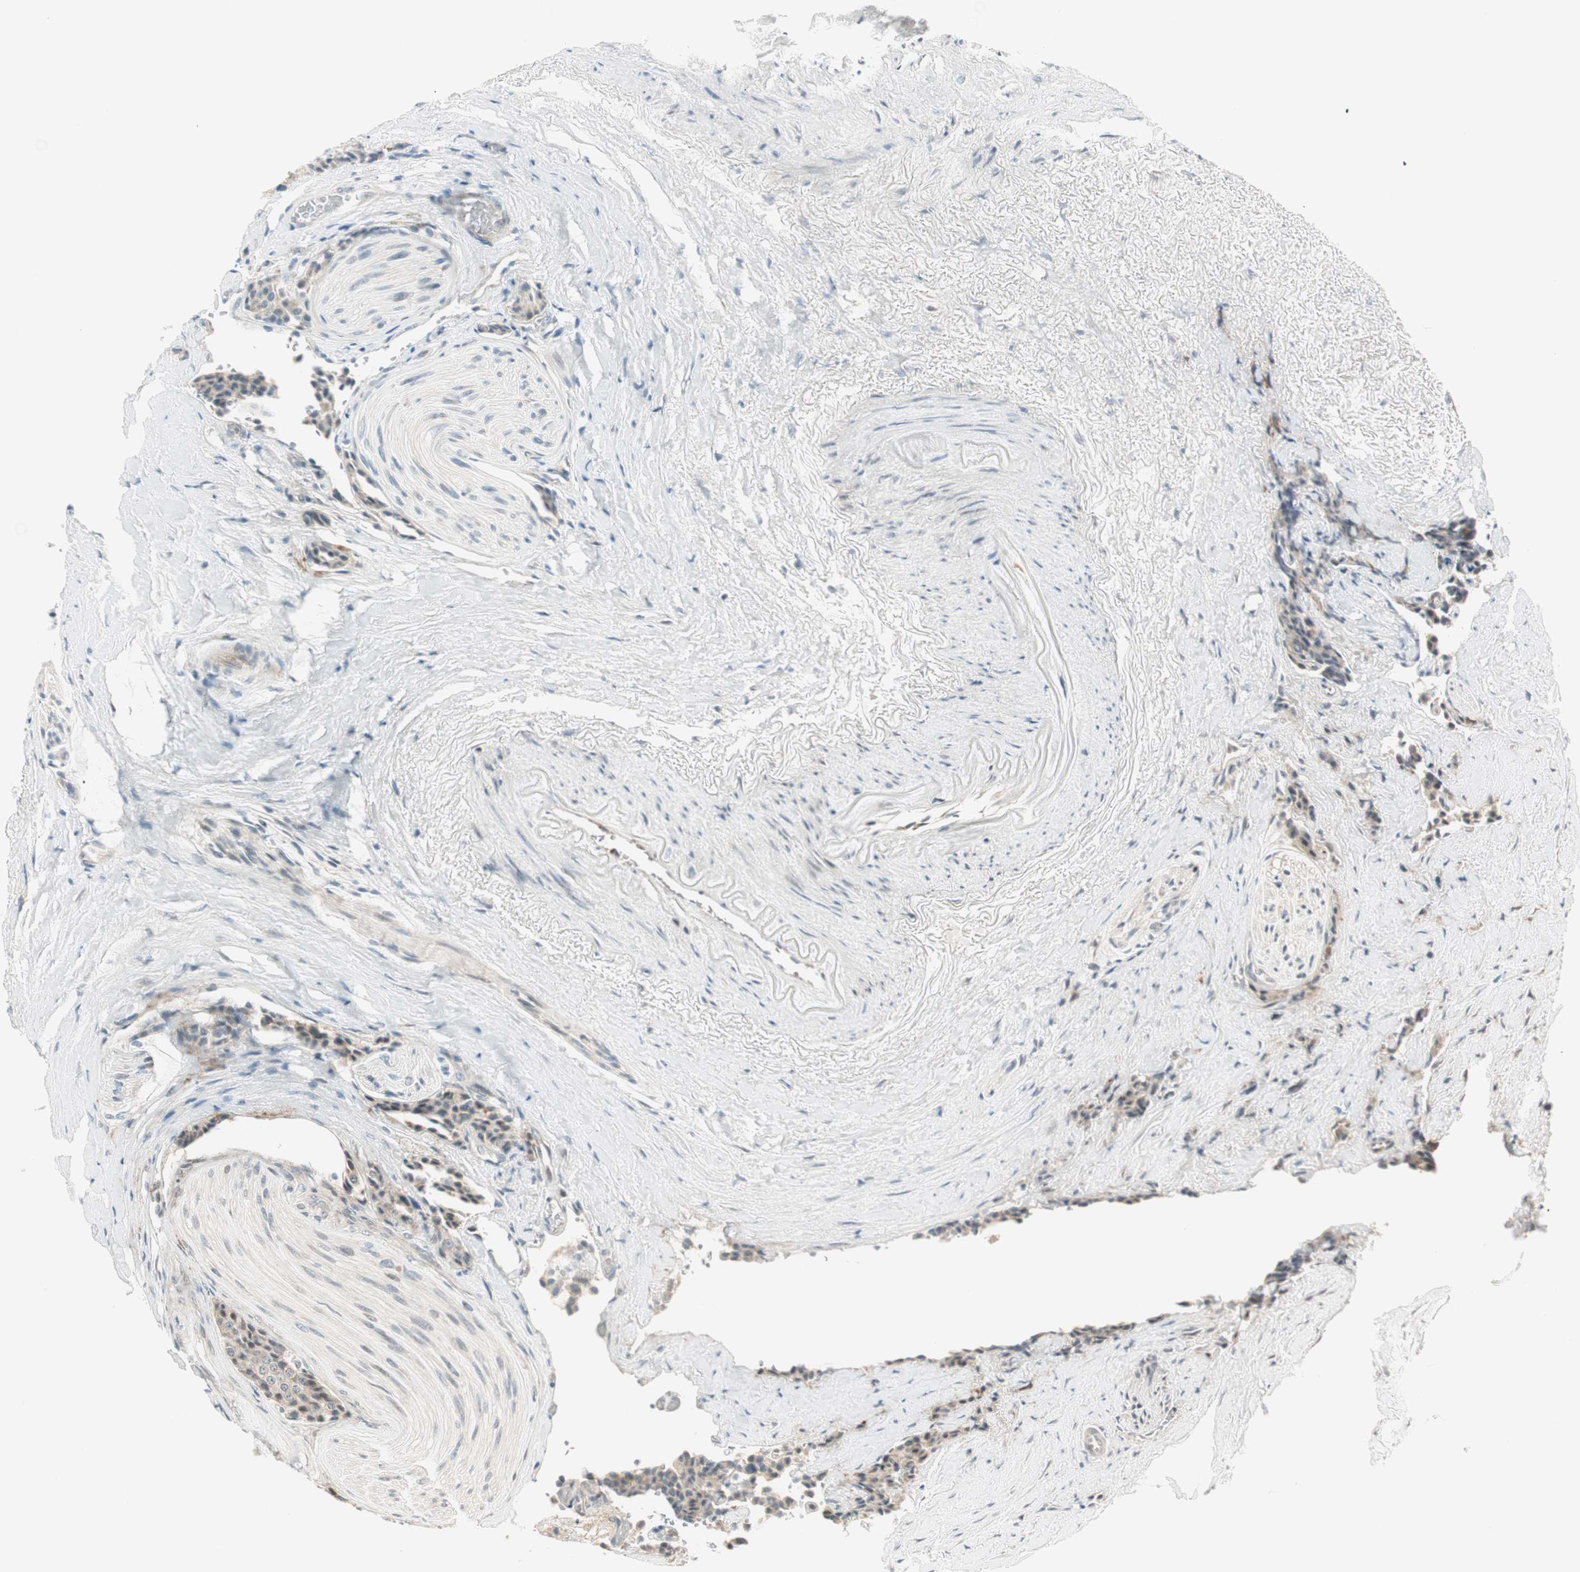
{"staining": {"intensity": "negative", "quantity": "none", "location": "none"}, "tissue": "carcinoid", "cell_type": "Tumor cells", "image_type": "cancer", "snomed": [{"axis": "morphology", "description": "Carcinoid, malignant, NOS"}, {"axis": "topography", "description": "Colon"}], "caption": "Tumor cells show no significant protein positivity in carcinoid (malignant).", "gene": "CGRRF1", "patient": {"sex": "female", "age": 61}}